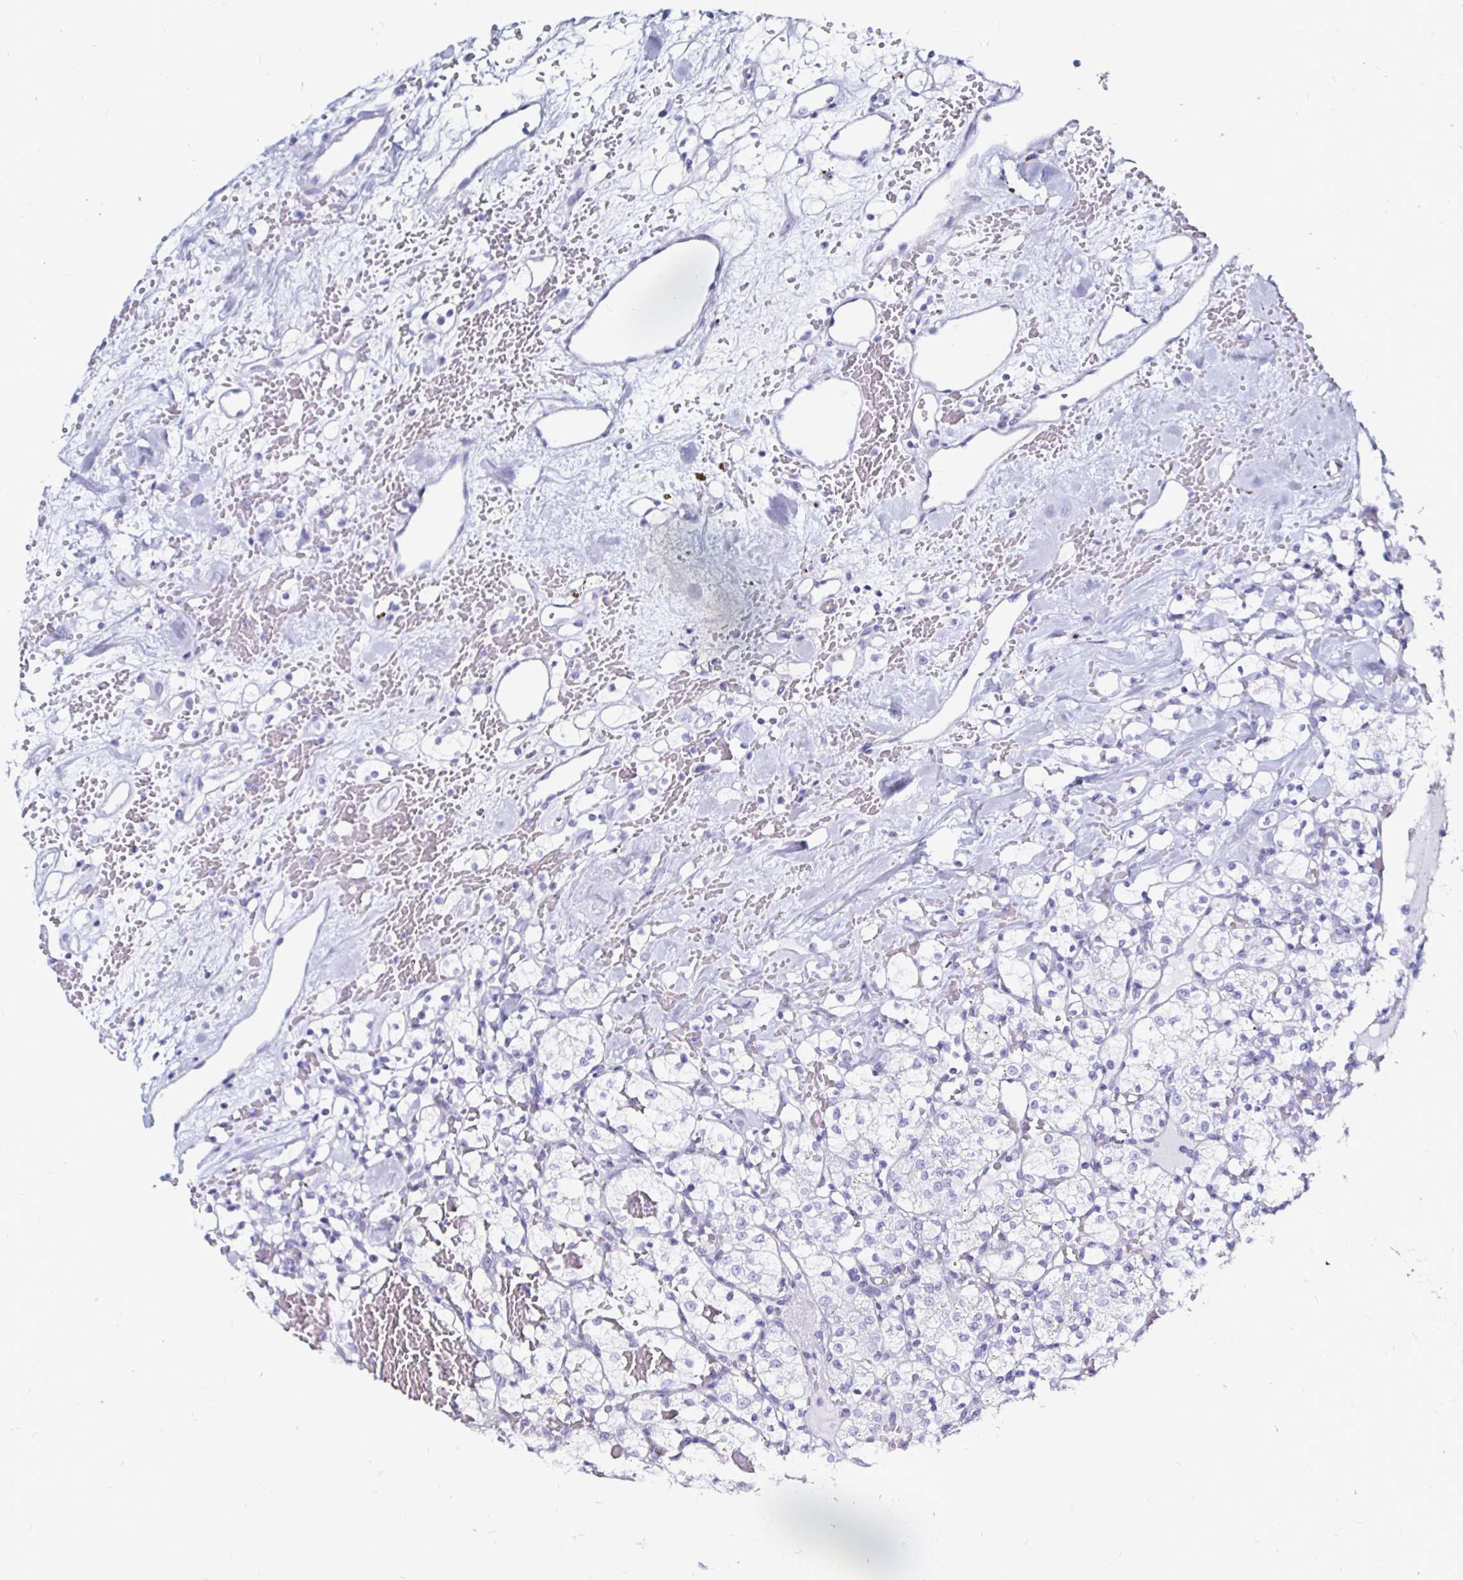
{"staining": {"intensity": "negative", "quantity": "none", "location": "none"}, "tissue": "renal cancer", "cell_type": "Tumor cells", "image_type": "cancer", "snomed": [{"axis": "morphology", "description": "Adenocarcinoma, NOS"}, {"axis": "topography", "description": "Kidney"}], "caption": "An IHC micrograph of renal adenocarcinoma is shown. There is no staining in tumor cells of renal adenocarcinoma. (DAB (3,3'-diaminobenzidine) immunohistochemistry visualized using brightfield microscopy, high magnification).", "gene": "LUZP4", "patient": {"sex": "female", "age": 60}}